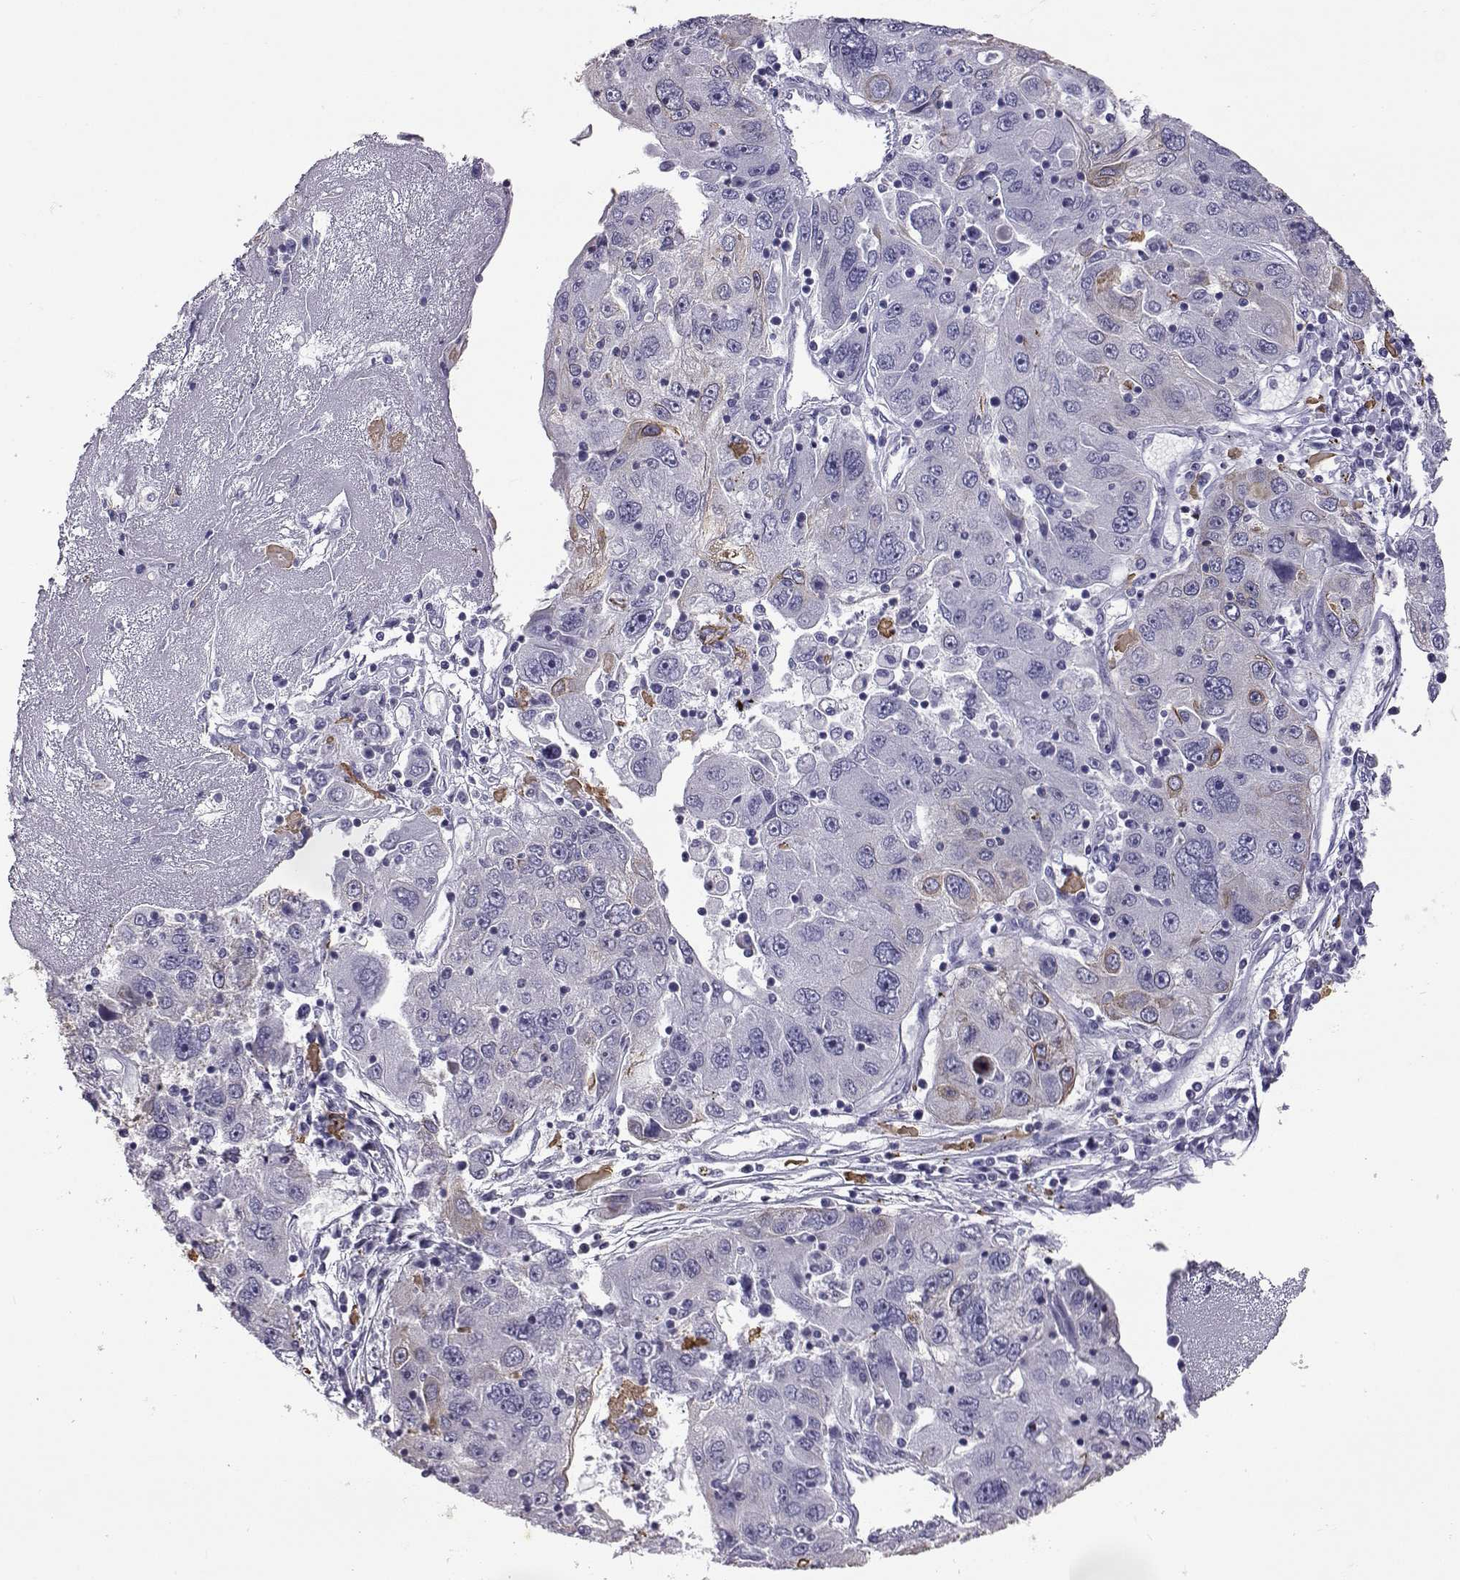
{"staining": {"intensity": "weak", "quantity": "<25%", "location": "cytoplasmic/membranous"}, "tissue": "stomach cancer", "cell_type": "Tumor cells", "image_type": "cancer", "snomed": [{"axis": "morphology", "description": "Adenocarcinoma, NOS"}, {"axis": "topography", "description": "Stomach"}], "caption": "Protein analysis of stomach adenocarcinoma displays no significant expression in tumor cells. (DAB (3,3'-diaminobenzidine) IHC, high magnification).", "gene": "AKR1B1", "patient": {"sex": "male", "age": 56}}